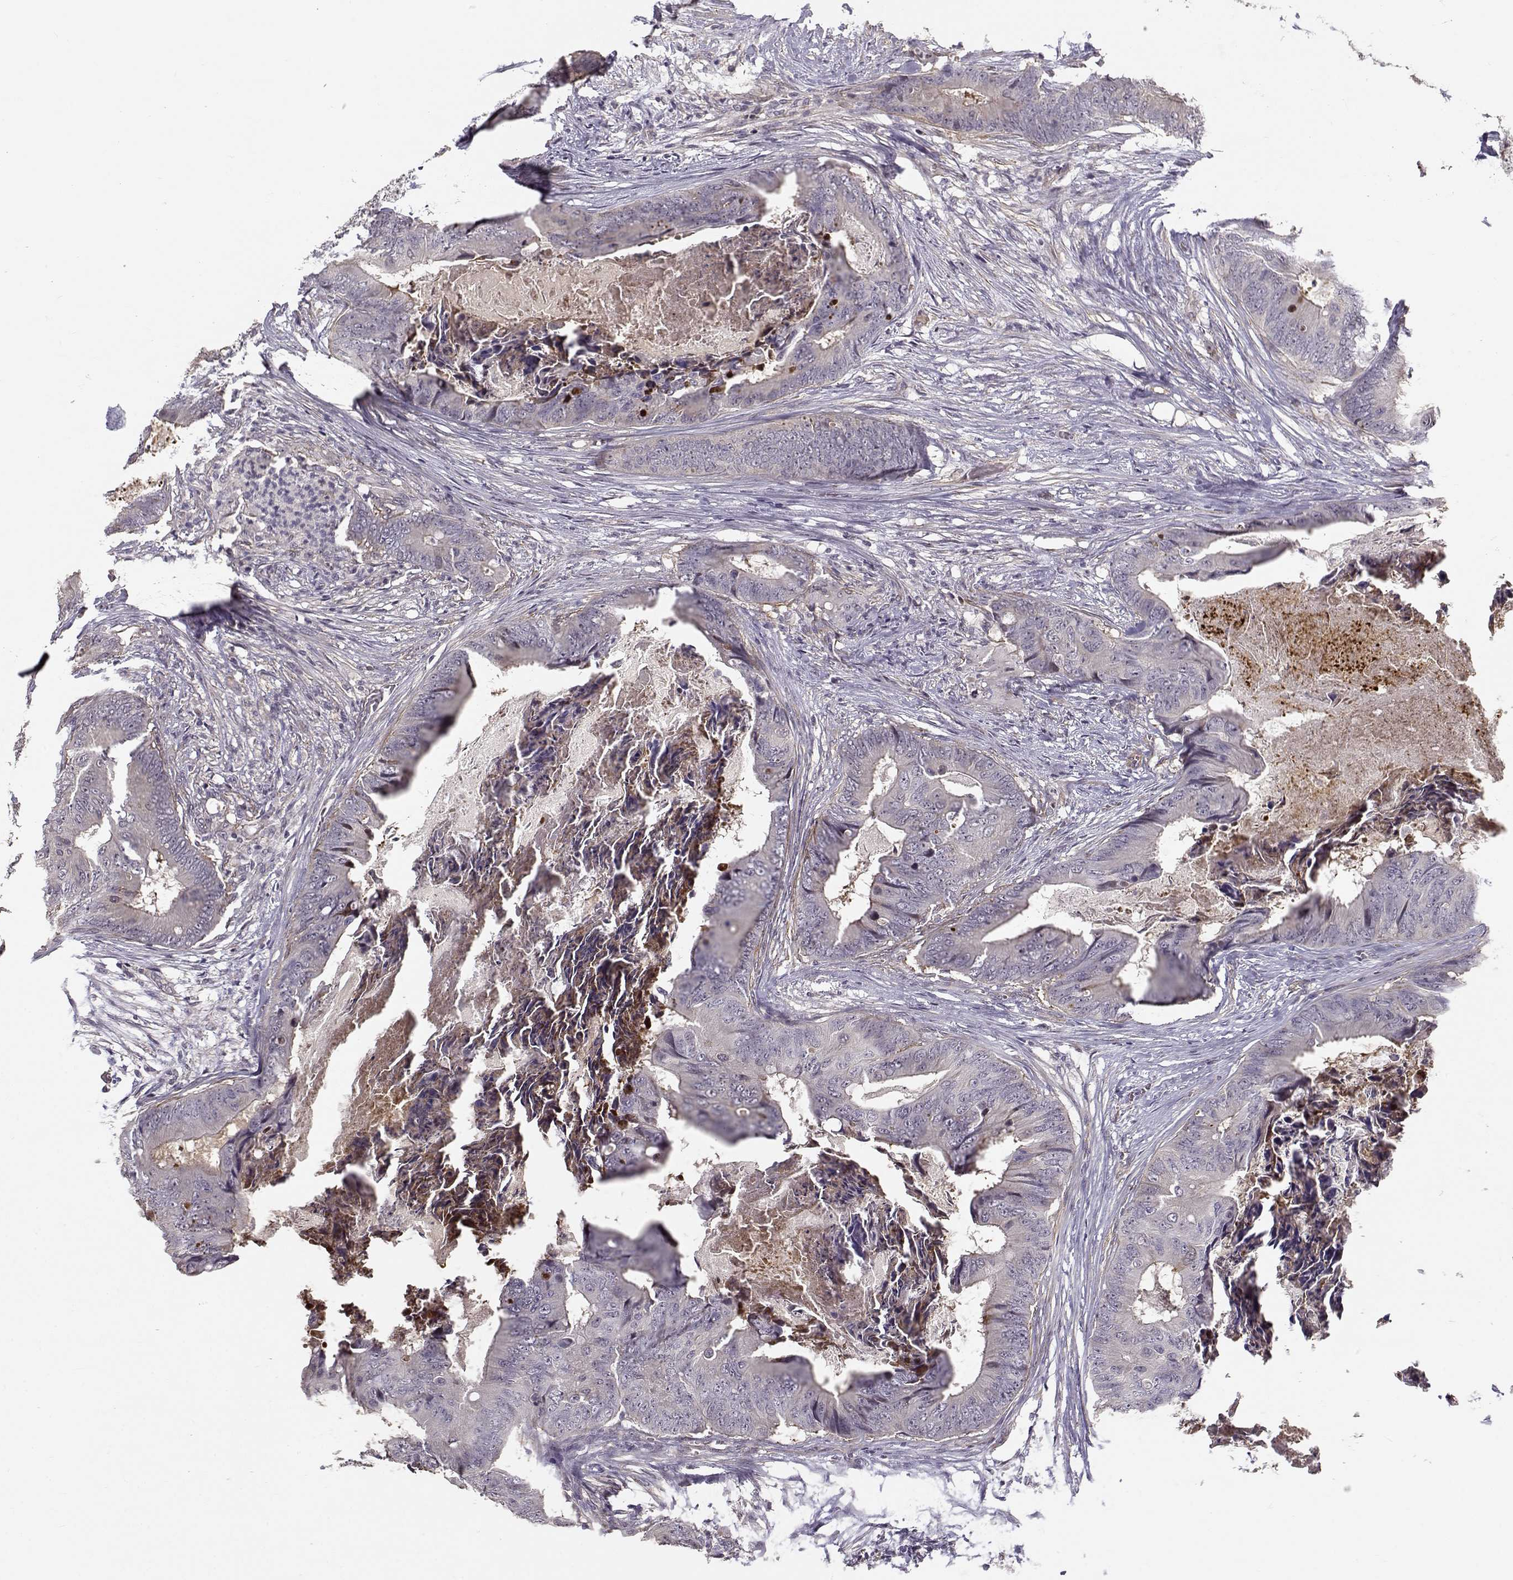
{"staining": {"intensity": "negative", "quantity": "none", "location": "none"}, "tissue": "colorectal cancer", "cell_type": "Tumor cells", "image_type": "cancer", "snomed": [{"axis": "morphology", "description": "Adenocarcinoma, NOS"}, {"axis": "topography", "description": "Colon"}], "caption": "There is no significant expression in tumor cells of colorectal adenocarcinoma. The staining was performed using DAB to visualize the protein expression in brown, while the nuclei were stained in blue with hematoxylin (Magnification: 20x).", "gene": "RGS9BP", "patient": {"sex": "male", "age": 84}}